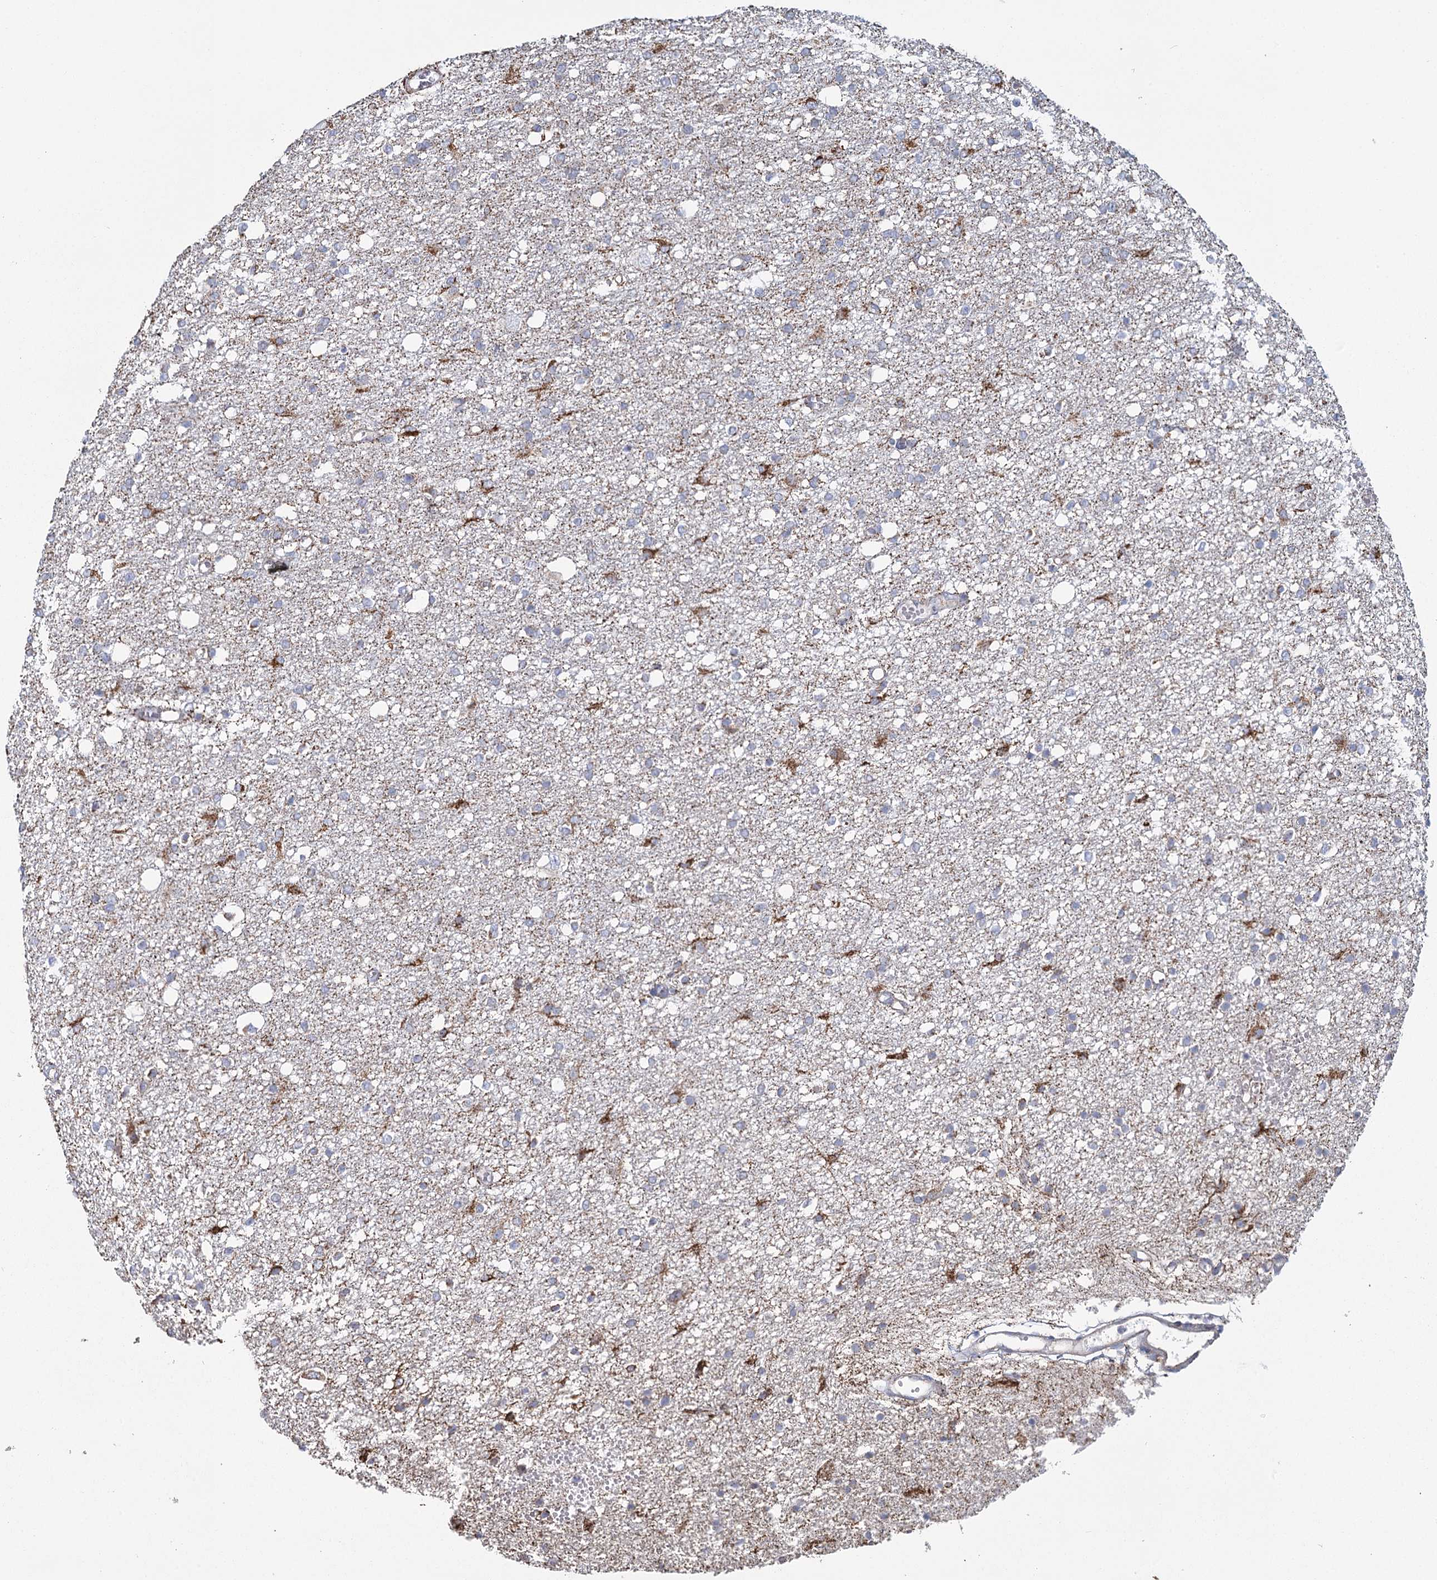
{"staining": {"intensity": "moderate", "quantity": "25%-75%", "location": "cytoplasmic/membranous"}, "tissue": "glioma", "cell_type": "Tumor cells", "image_type": "cancer", "snomed": [{"axis": "morphology", "description": "Glioma, malignant, High grade"}, {"axis": "topography", "description": "Brain"}], "caption": "Glioma stained with a protein marker demonstrates moderate staining in tumor cells.", "gene": "MRPL44", "patient": {"sex": "female", "age": 59}}